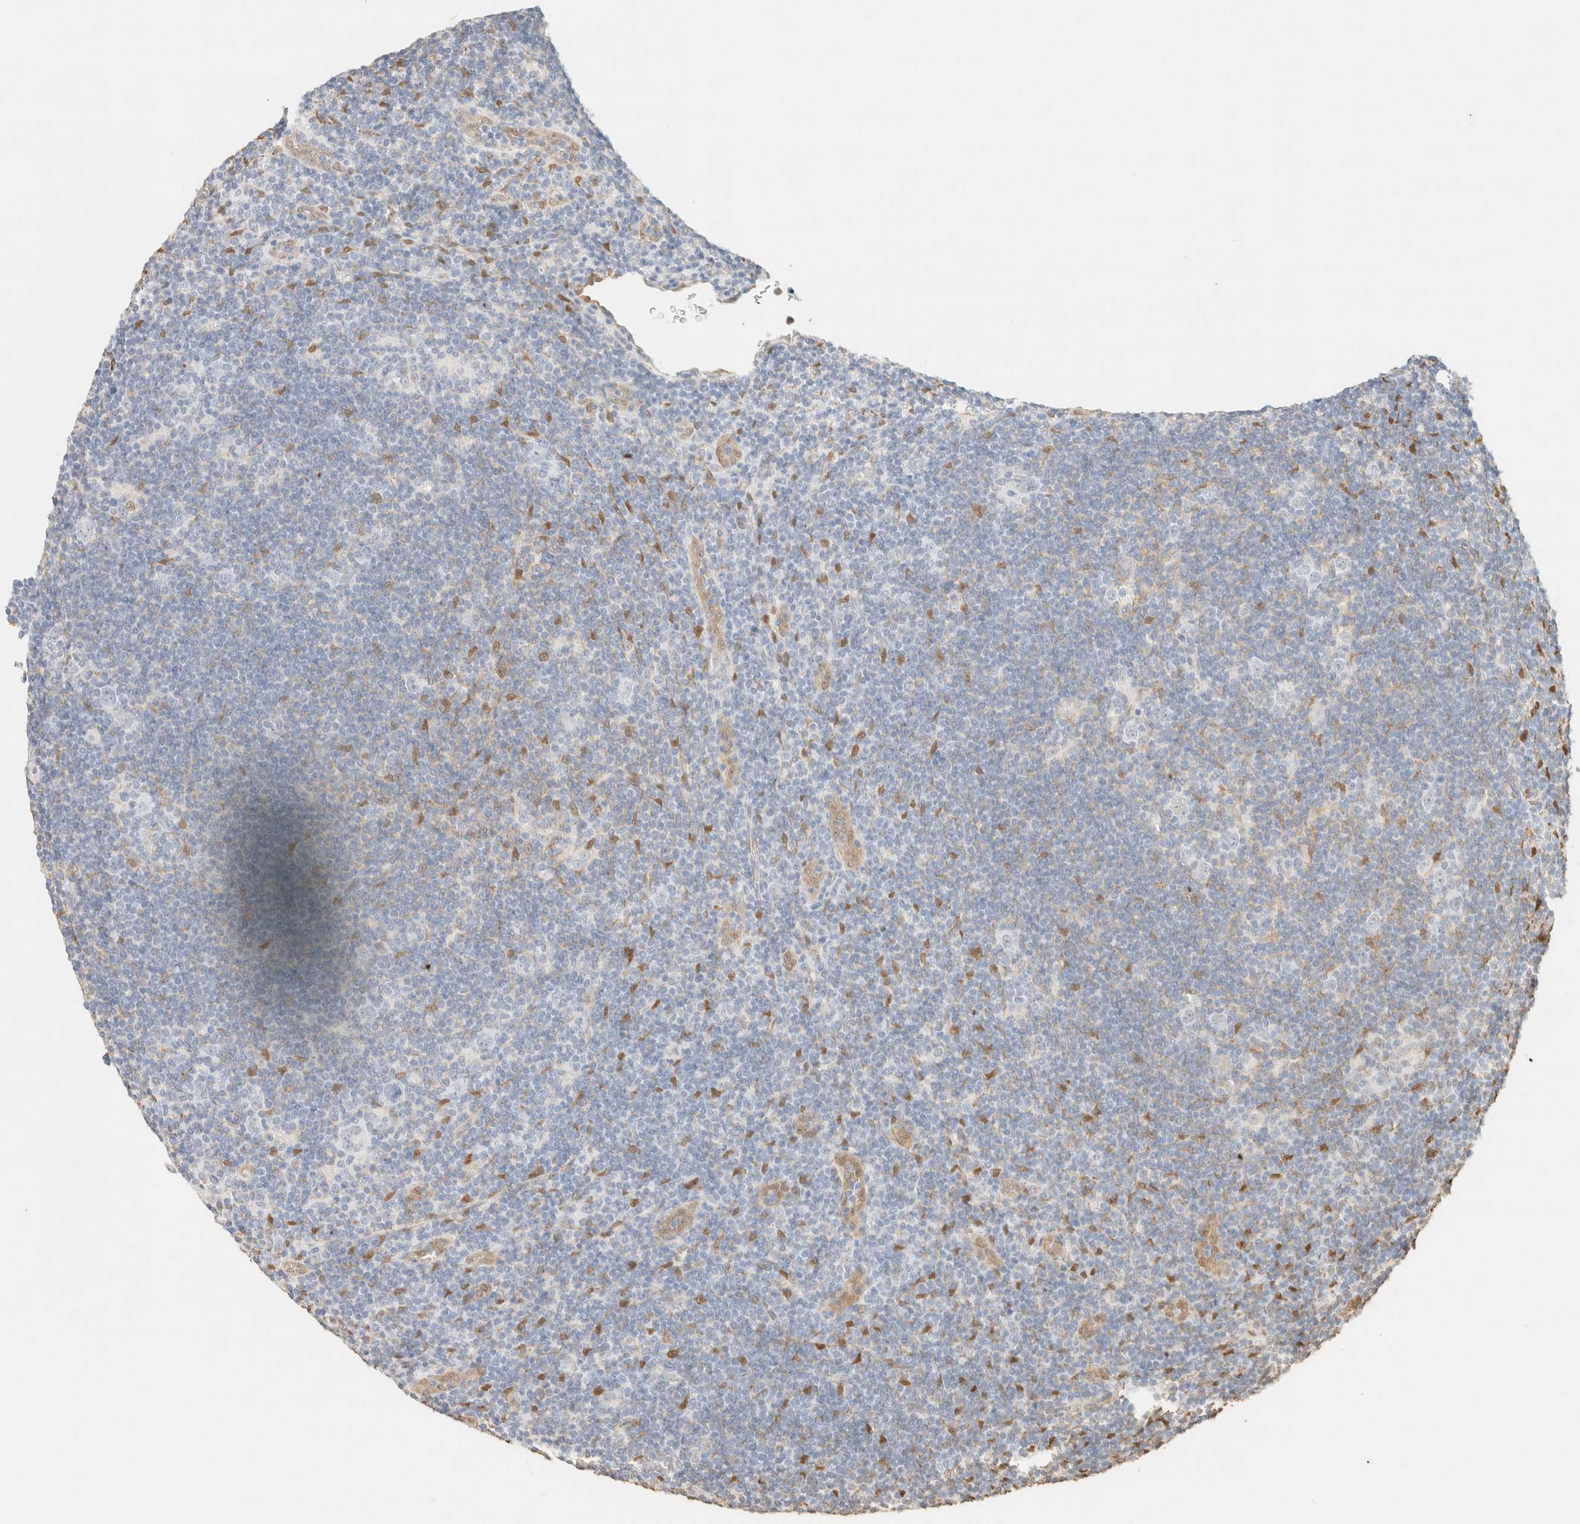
{"staining": {"intensity": "negative", "quantity": "none", "location": "none"}, "tissue": "lymphoma", "cell_type": "Tumor cells", "image_type": "cancer", "snomed": [{"axis": "morphology", "description": "Hodgkin's disease, NOS"}, {"axis": "topography", "description": "Lymph node"}], "caption": "Hodgkin's disease stained for a protein using IHC reveals no staining tumor cells.", "gene": "S100A13", "patient": {"sex": "female", "age": 57}}